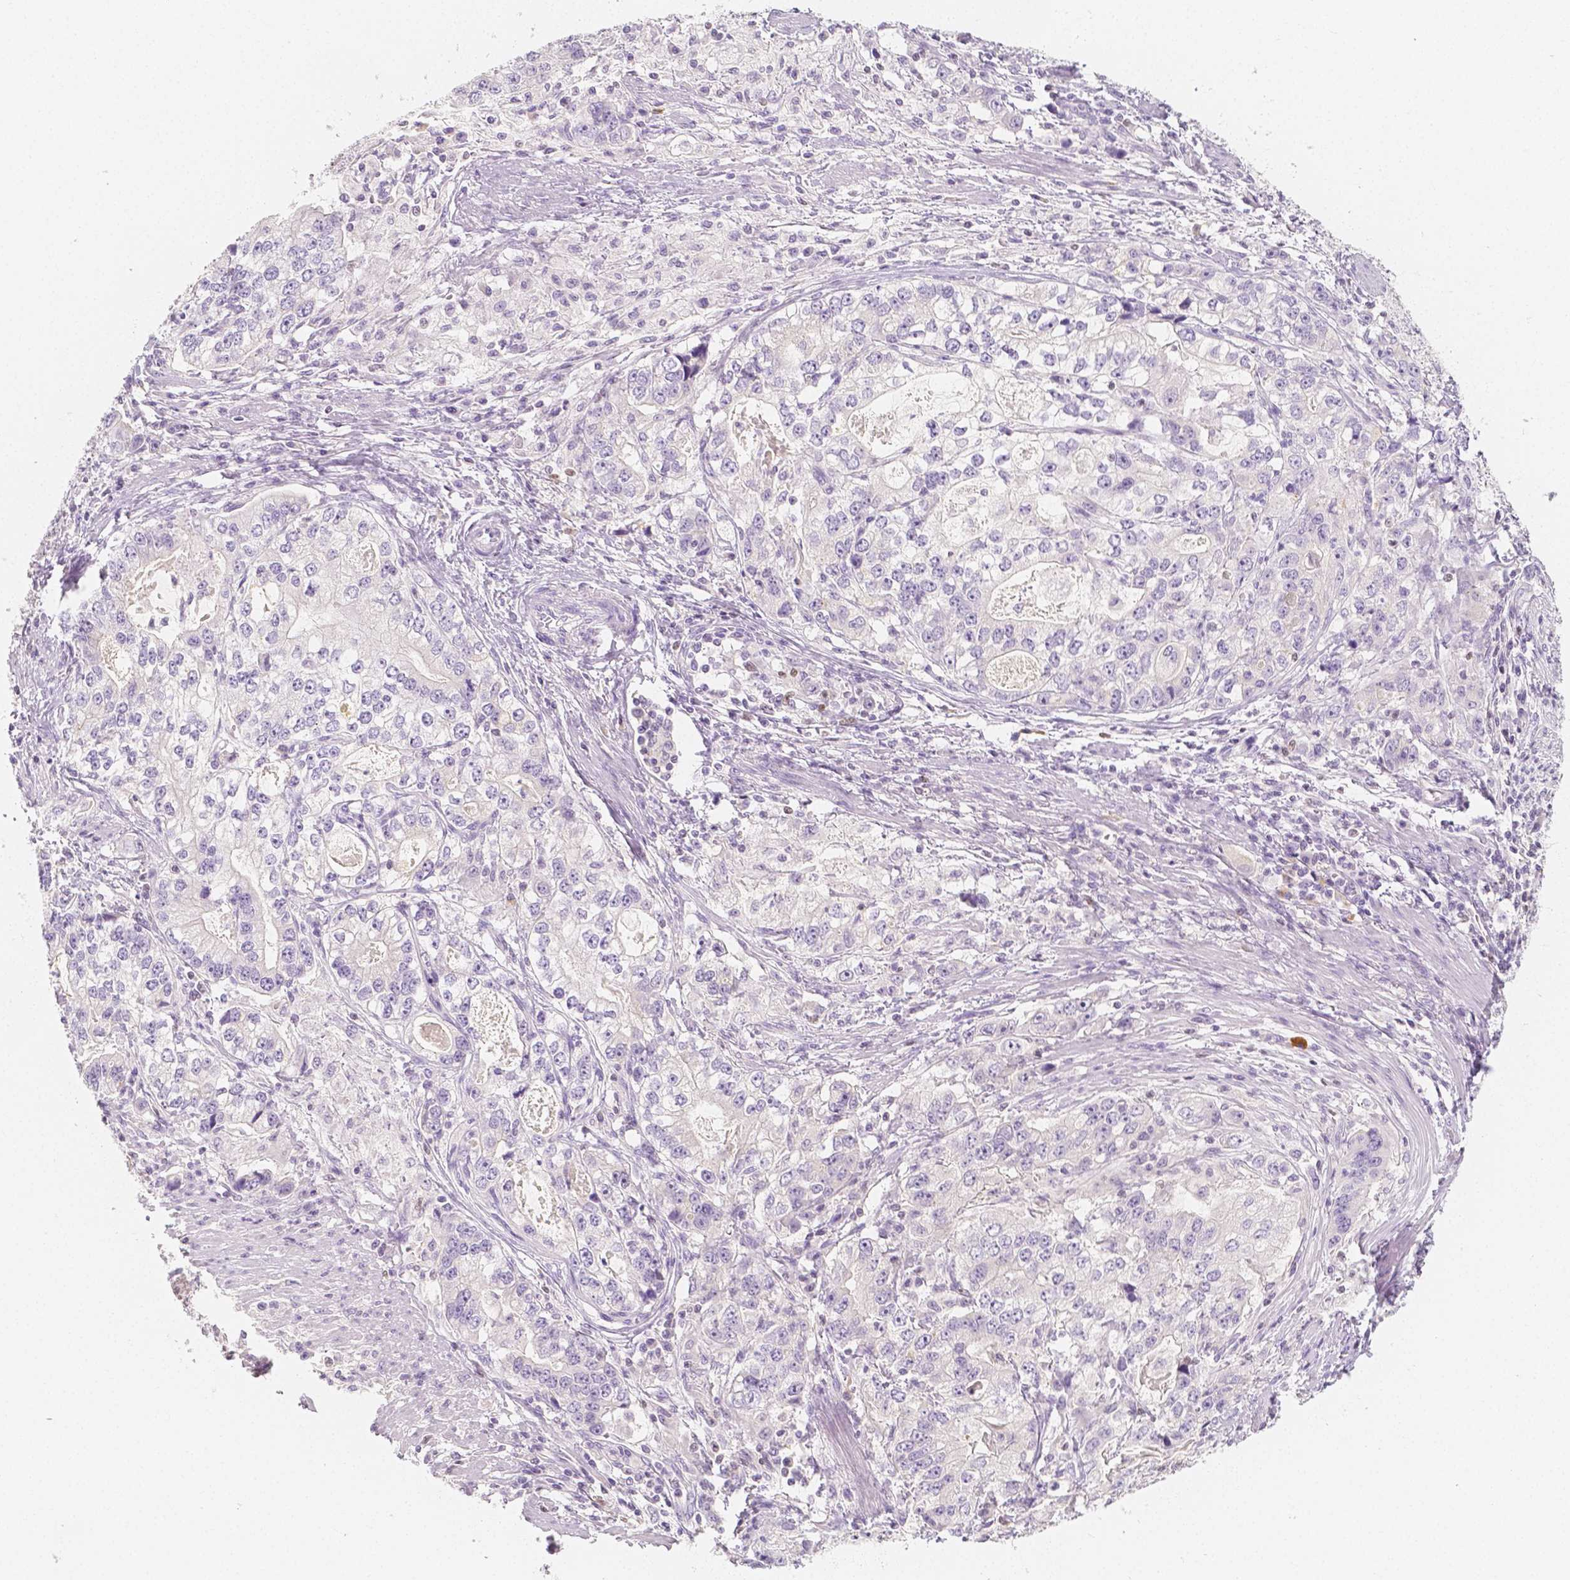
{"staining": {"intensity": "negative", "quantity": "none", "location": "none"}, "tissue": "stomach cancer", "cell_type": "Tumor cells", "image_type": "cancer", "snomed": [{"axis": "morphology", "description": "Adenocarcinoma, NOS"}, {"axis": "topography", "description": "Stomach, lower"}], "caption": "An image of human stomach cancer is negative for staining in tumor cells.", "gene": "BATF", "patient": {"sex": "female", "age": 72}}